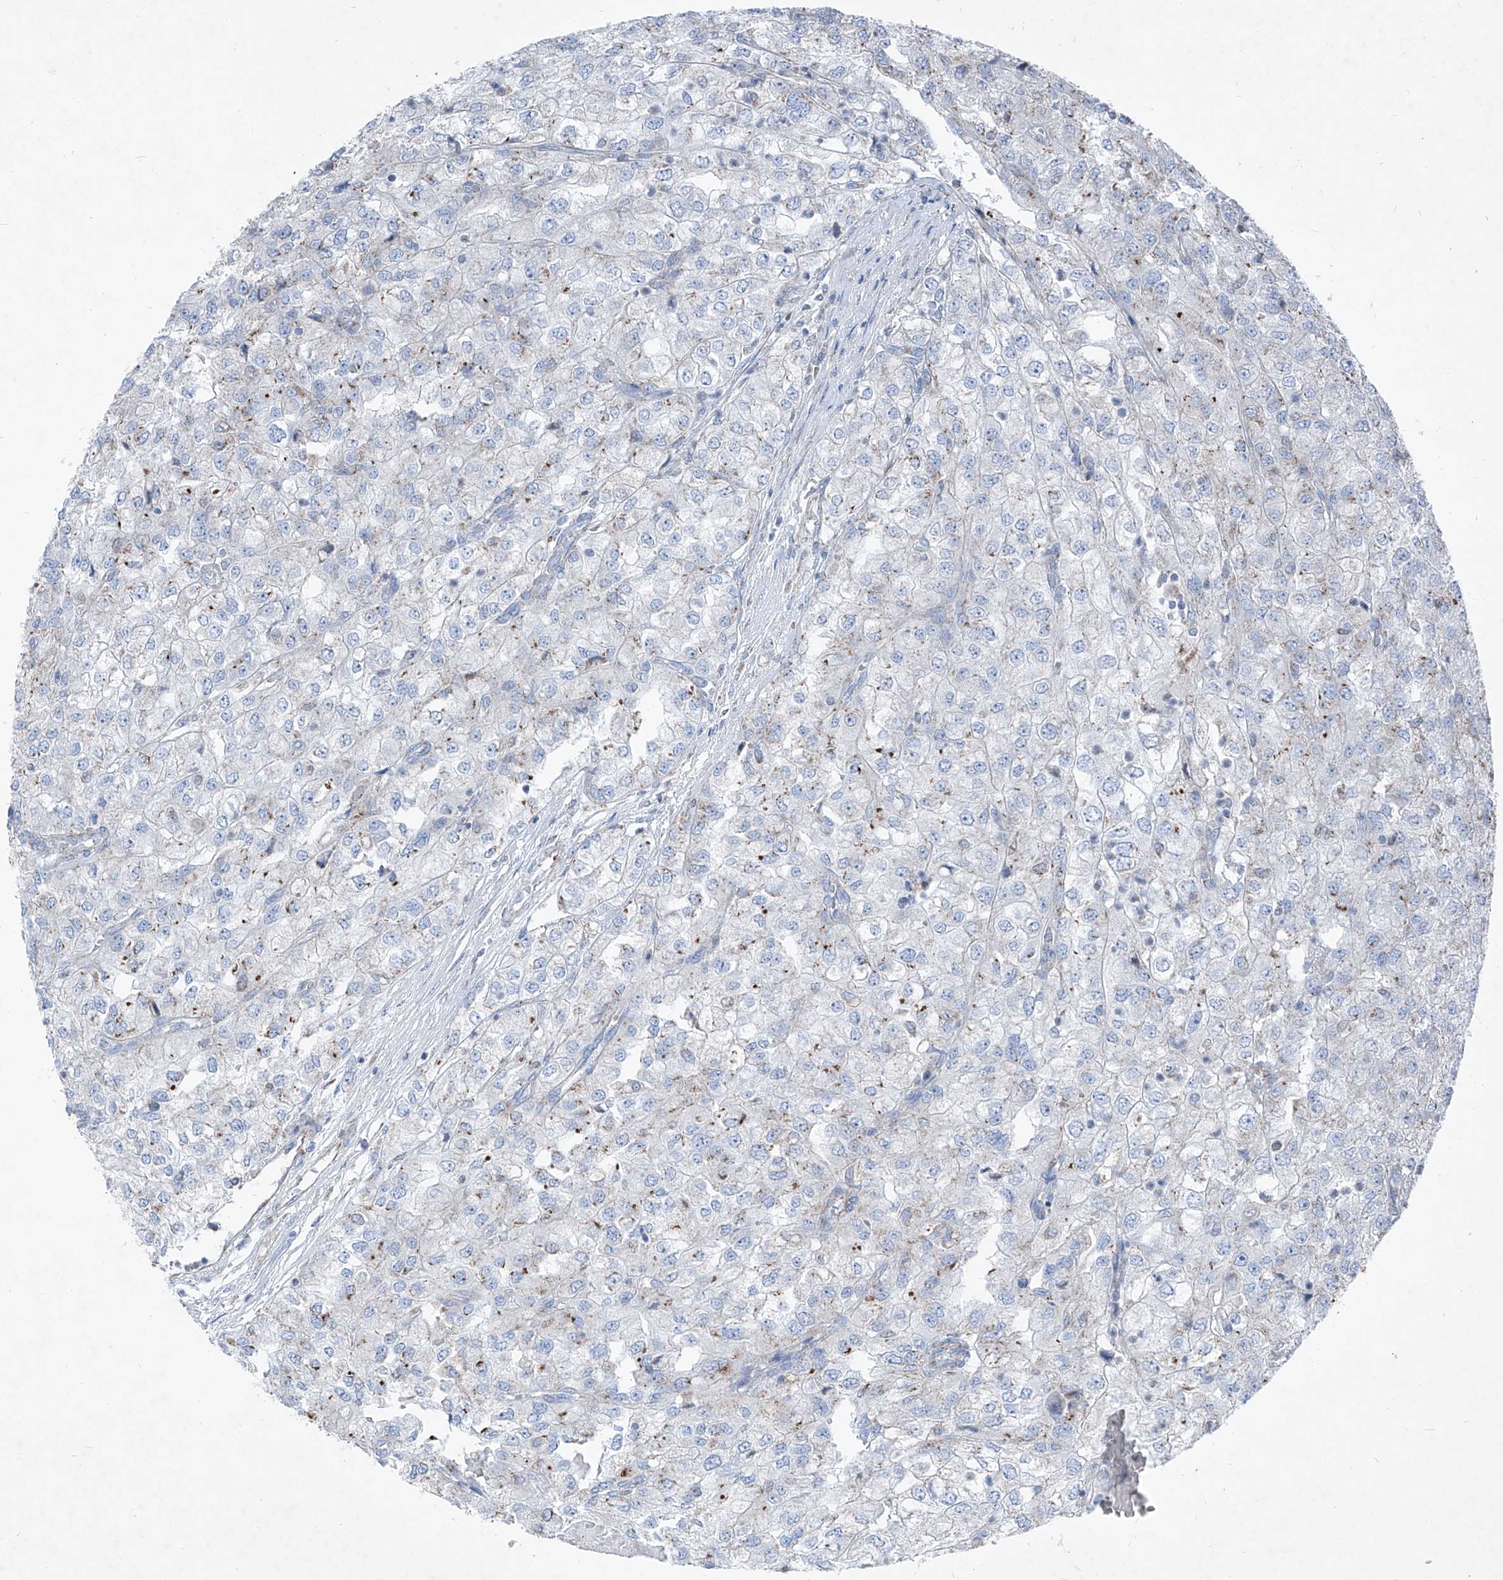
{"staining": {"intensity": "negative", "quantity": "none", "location": "none"}, "tissue": "renal cancer", "cell_type": "Tumor cells", "image_type": "cancer", "snomed": [{"axis": "morphology", "description": "Adenocarcinoma, NOS"}, {"axis": "topography", "description": "Kidney"}], "caption": "Immunohistochemical staining of renal adenocarcinoma demonstrates no significant expression in tumor cells.", "gene": "AGPS", "patient": {"sex": "female", "age": 54}}